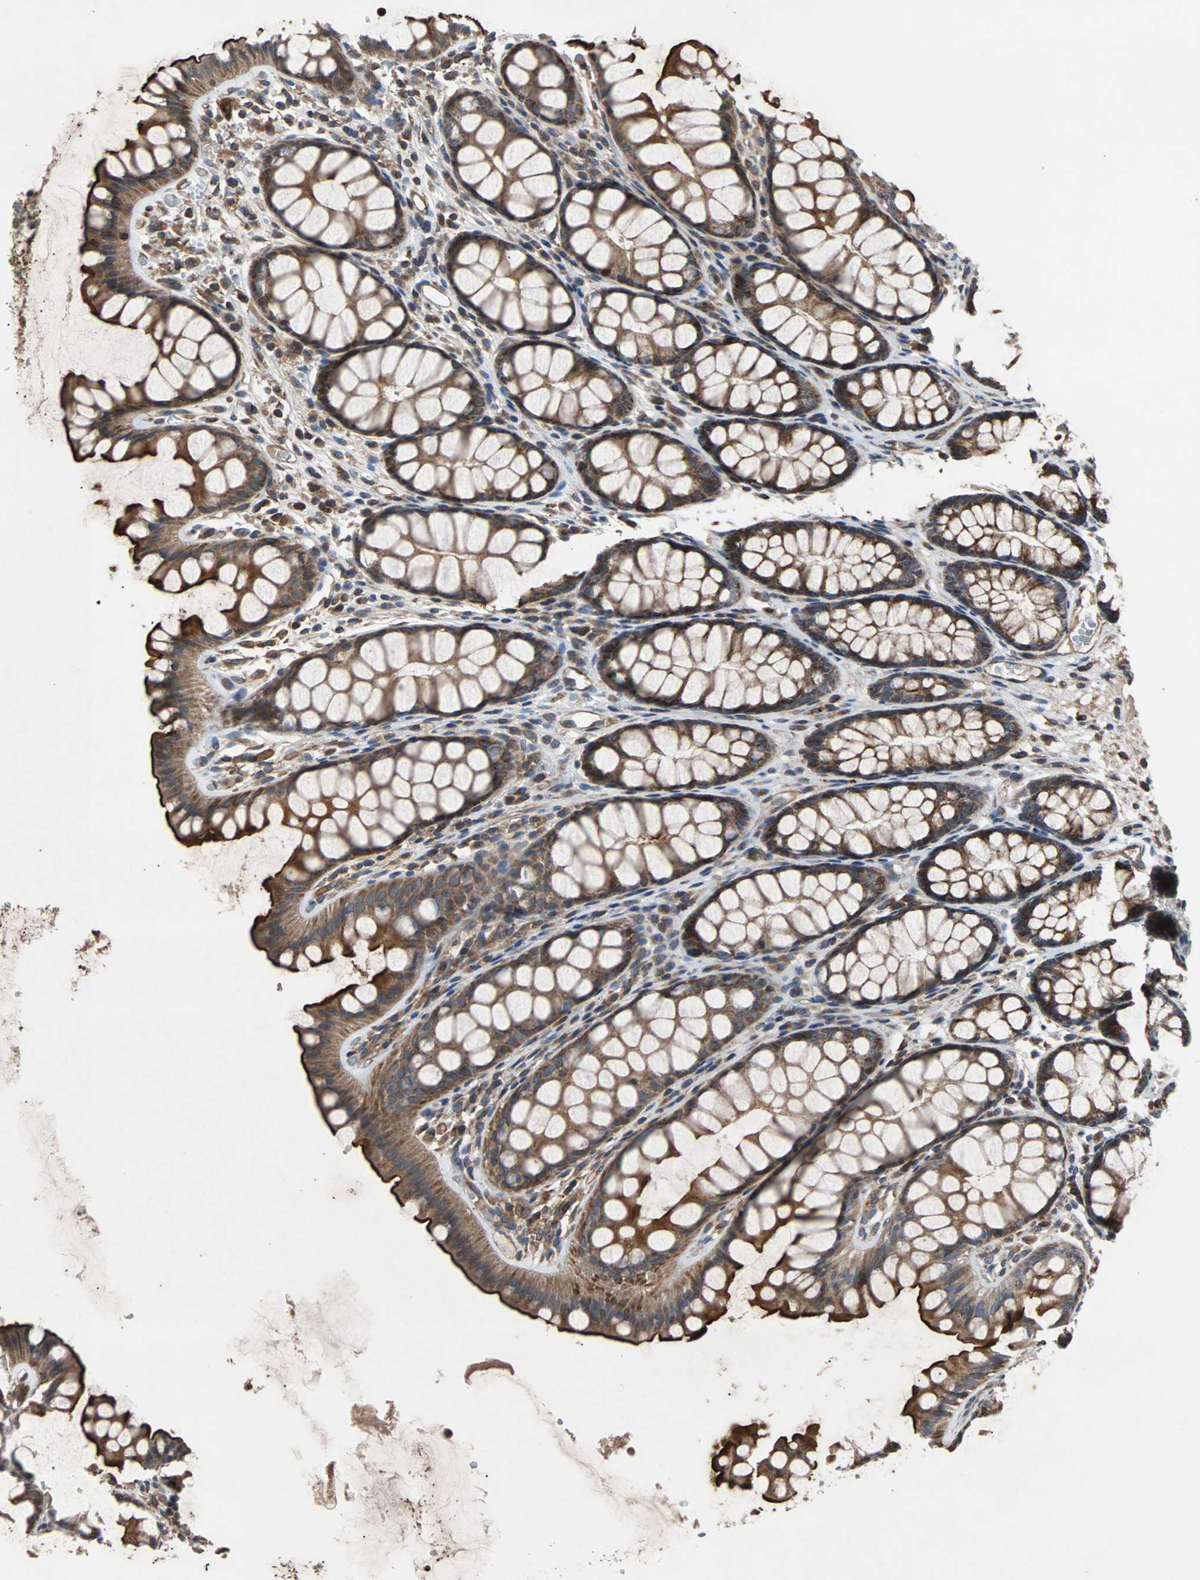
{"staining": {"intensity": "strong", "quantity": ">75%", "location": "cytoplasmic/membranous"}, "tissue": "colon", "cell_type": "Endothelial cells", "image_type": "normal", "snomed": [{"axis": "morphology", "description": "Normal tissue, NOS"}, {"axis": "topography", "description": "Colon"}], "caption": "Endothelial cells exhibit high levels of strong cytoplasmic/membranous expression in about >75% of cells in unremarkable human colon. (DAB (3,3'-diaminobenzidine) = brown stain, brightfield microscopy at high magnification).", "gene": "ACTR3", "patient": {"sex": "female", "age": 55}}